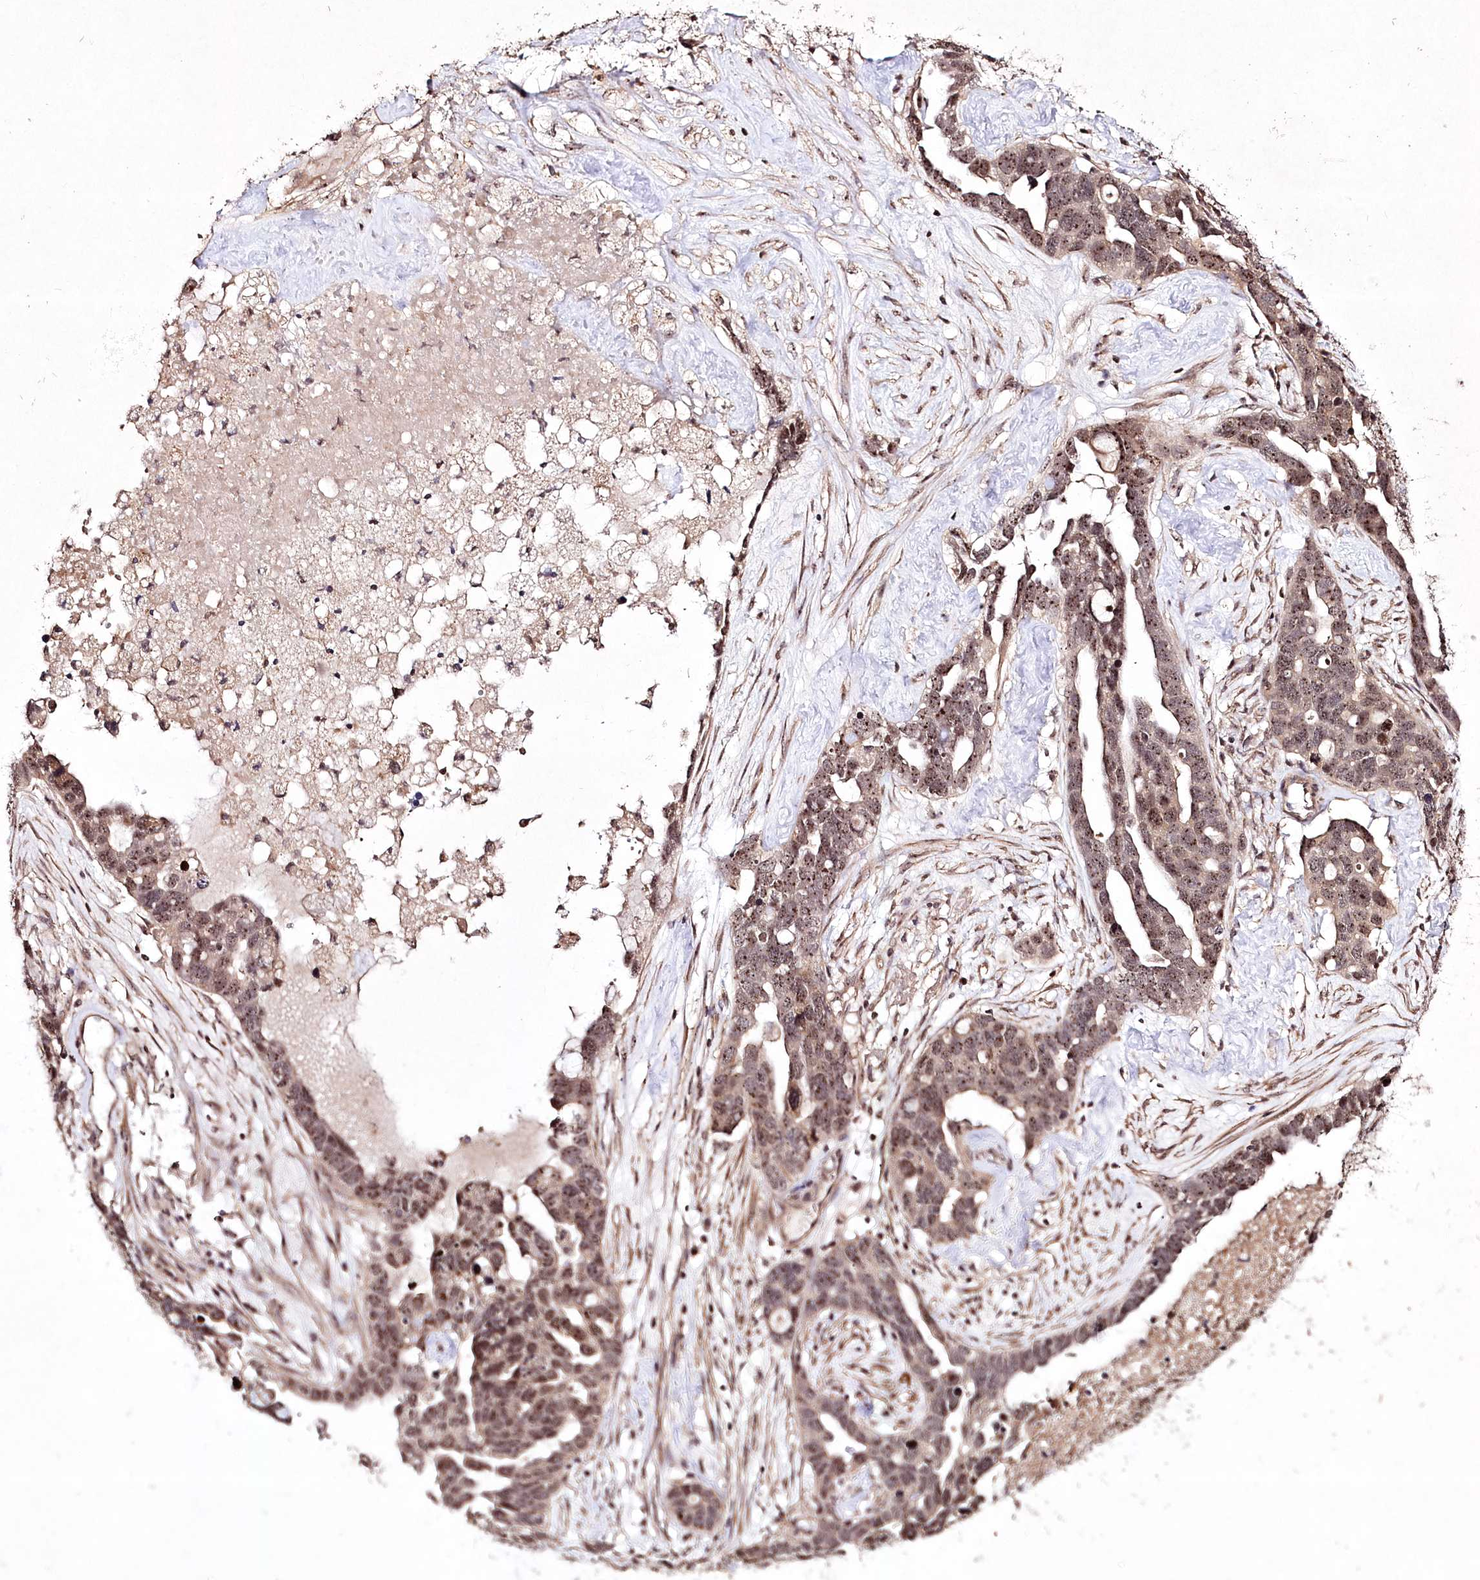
{"staining": {"intensity": "weak", "quantity": ">75%", "location": "nuclear"}, "tissue": "ovarian cancer", "cell_type": "Tumor cells", "image_type": "cancer", "snomed": [{"axis": "morphology", "description": "Cystadenocarcinoma, serous, NOS"}, {"axis": "topography", "description": "Ovary"}], "caption": "IHC image of human ovarian serous cystadenocarcinoma stained for a protein (brown), which displays low levels of weak nuclear staining in approximately >75% of tumor cells.", "gene": "CCDC59", "patient": {"sex": "female", "age": 54}}